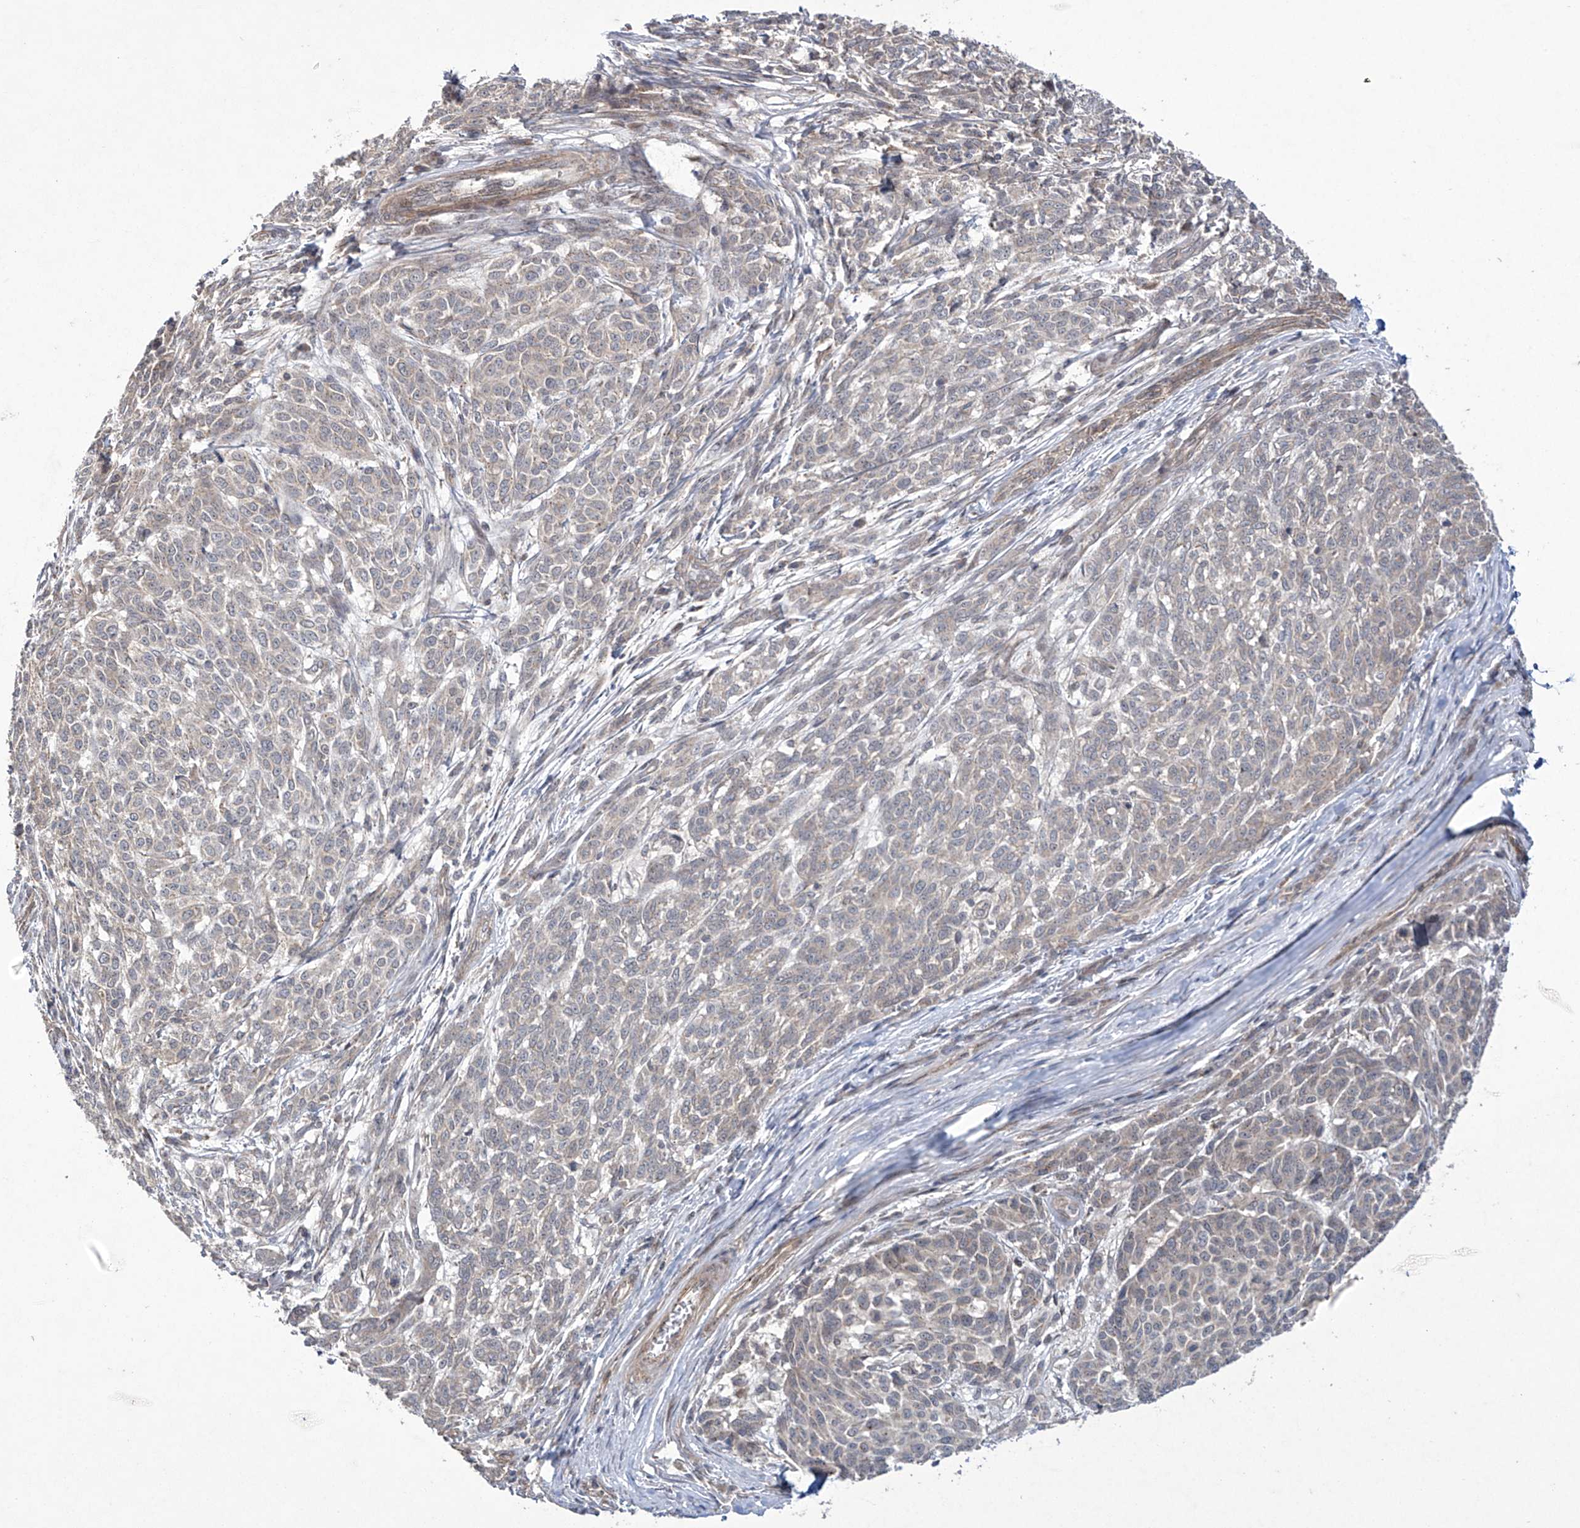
{"staining": {"intensity": "negative", "quantity": "none", "location": "none"}, "tissue": "melanoma", "cell_type": "Tumor cells", "image_type": "cancer", "snomed": [{"axis": "morphology", "description": "Malignant melanoma, NOS"}, {"axis": "topography", "description": "Skin"}], "caption": "Immunohistochemistry (IHC) of melanoma exhibits no positivity in tumor cells.", "gene": "TRIM60", "patient": {"sex": "male", "age": 49}}